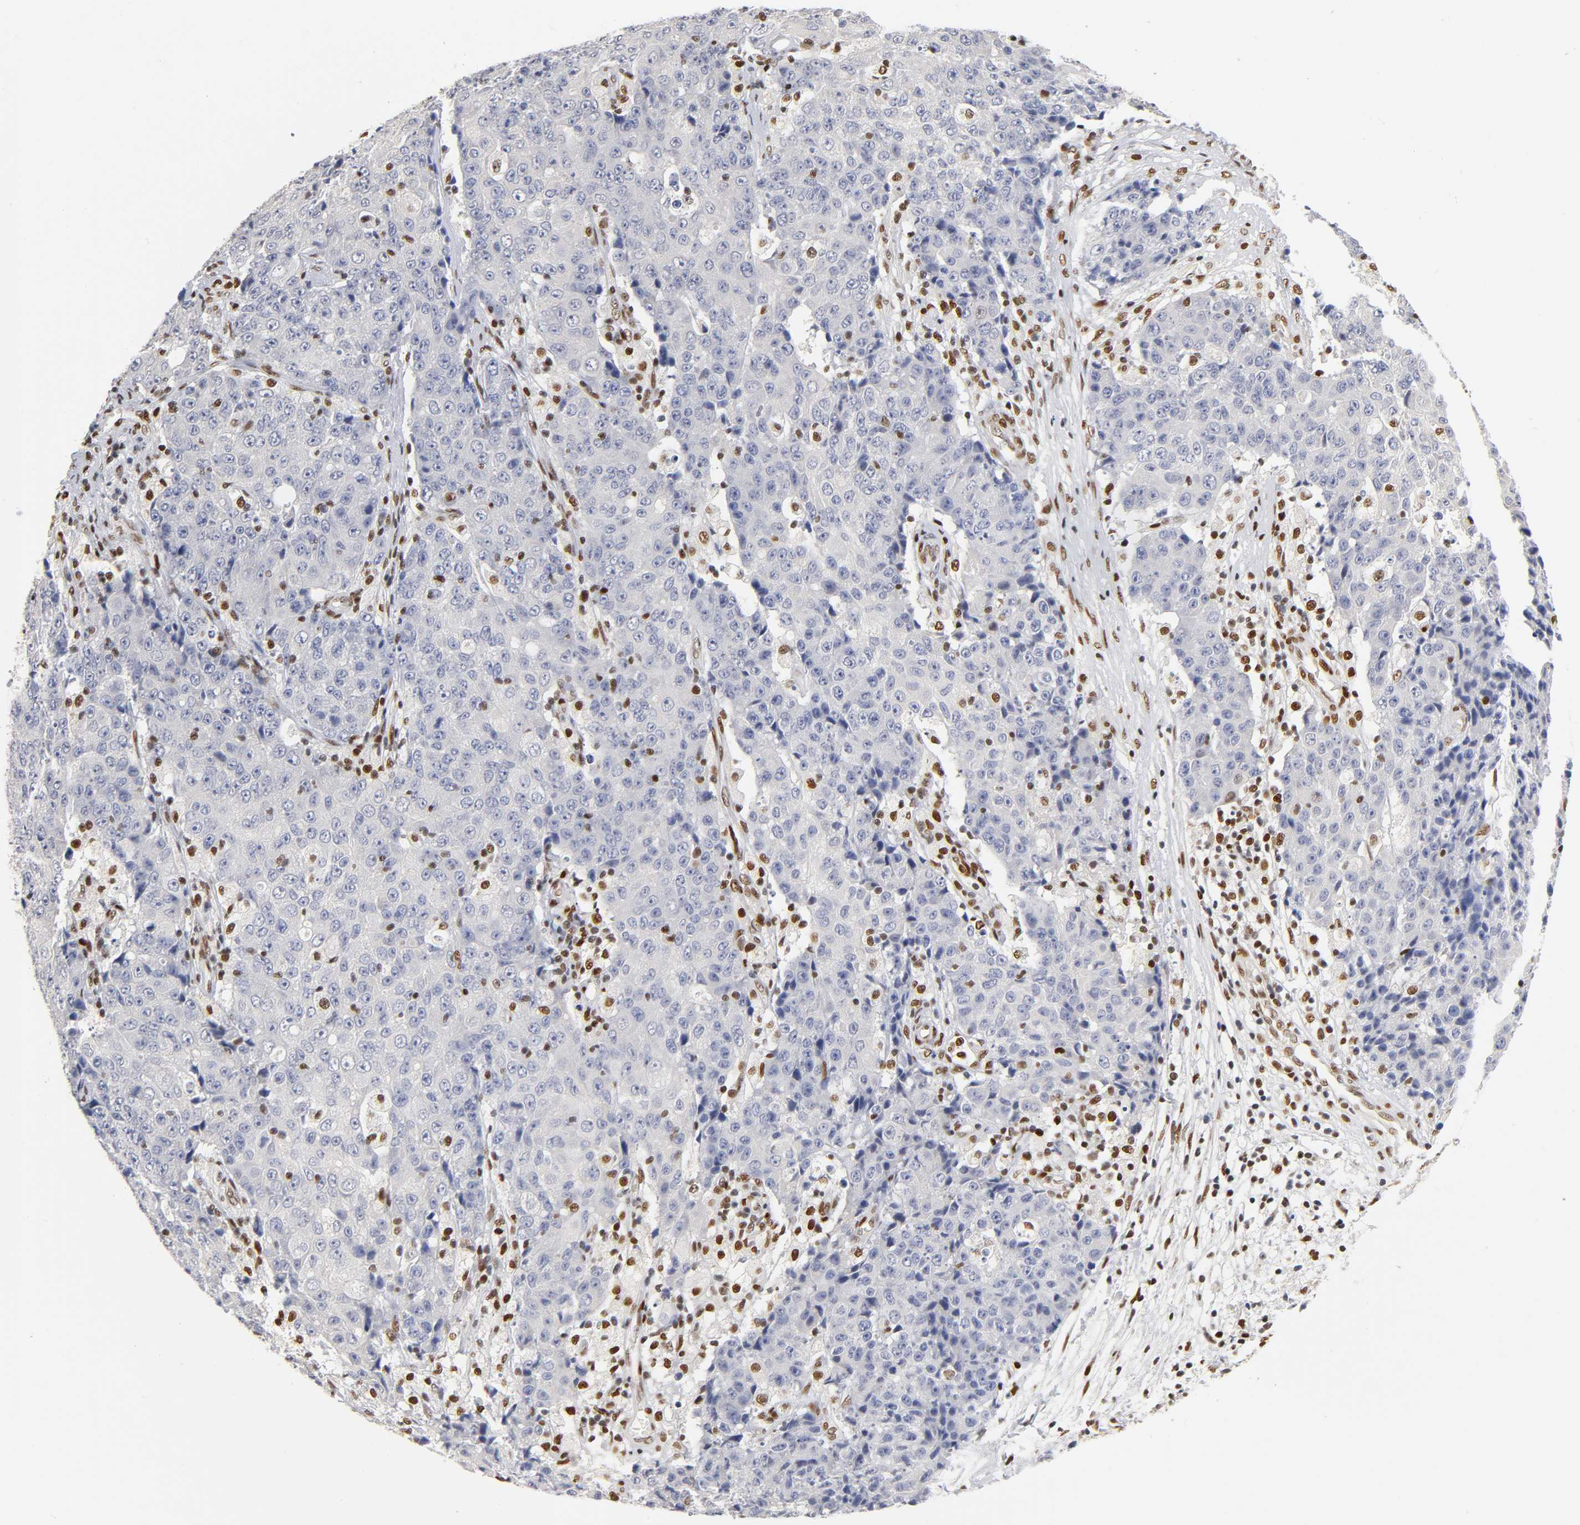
{"staining": {"intensity": "negative", "quantity": "none", "location": "none"}, "tissue": "ovarian cancer", "cell_type": "Tumor cells", "image_type": "cancer", "snomed": [{"axis": "morphology", "description": "Carcinoma, endometroid"}, {"axis": "topography", "description": "Ovary"}], "caption": "High magnification brightfield microscopy of endometroid carcinoma (ovarian) stained with DAB (brown) and counterstained with hematoxylin (blue): tumor cells show no significant staining.", "gene": "NR3C1", "patient": {"sex": "female", "age": 42}}